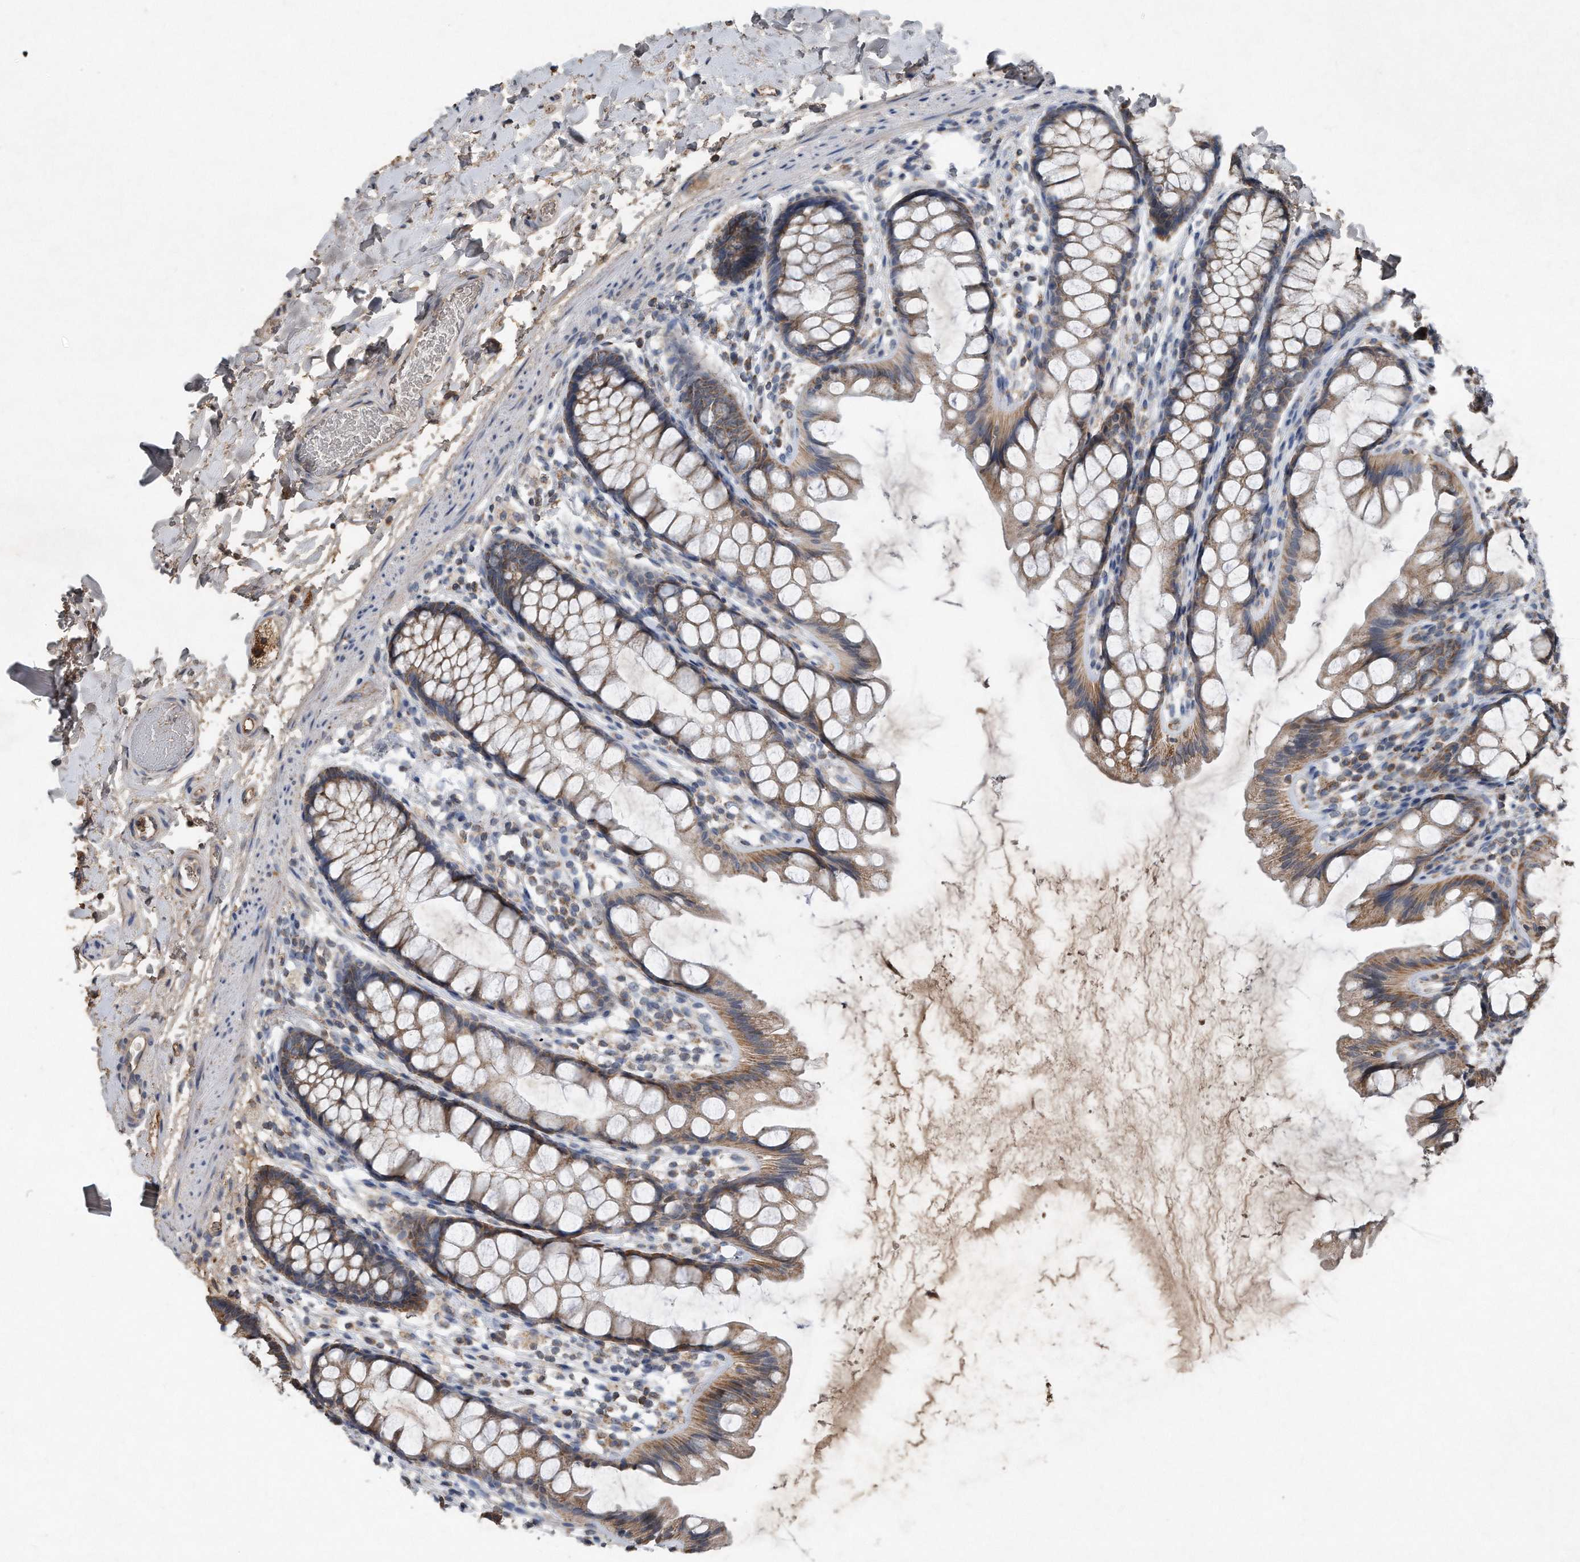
{"staining": {"intensity": "weak", "quantity": ">75%", "location": "cytoplasmic/membranous"}, "tissue": "rectum", "cell_type": "Glandular cells", "image_type": "normal", "snomed": [{"axis": "morphology", "description": "Normal tissue, NOS"}, {"axis": "topography", "description": "Rectum"}], "caption": "Approximately >75% of glandular cells in unremarkable rectum reveal weak cytoplasmic/membranous protein positivity as visualized by brown immunohistochemical staining.", "gene": "SDHA", "patient": {"sex": "female", "age": 65}}